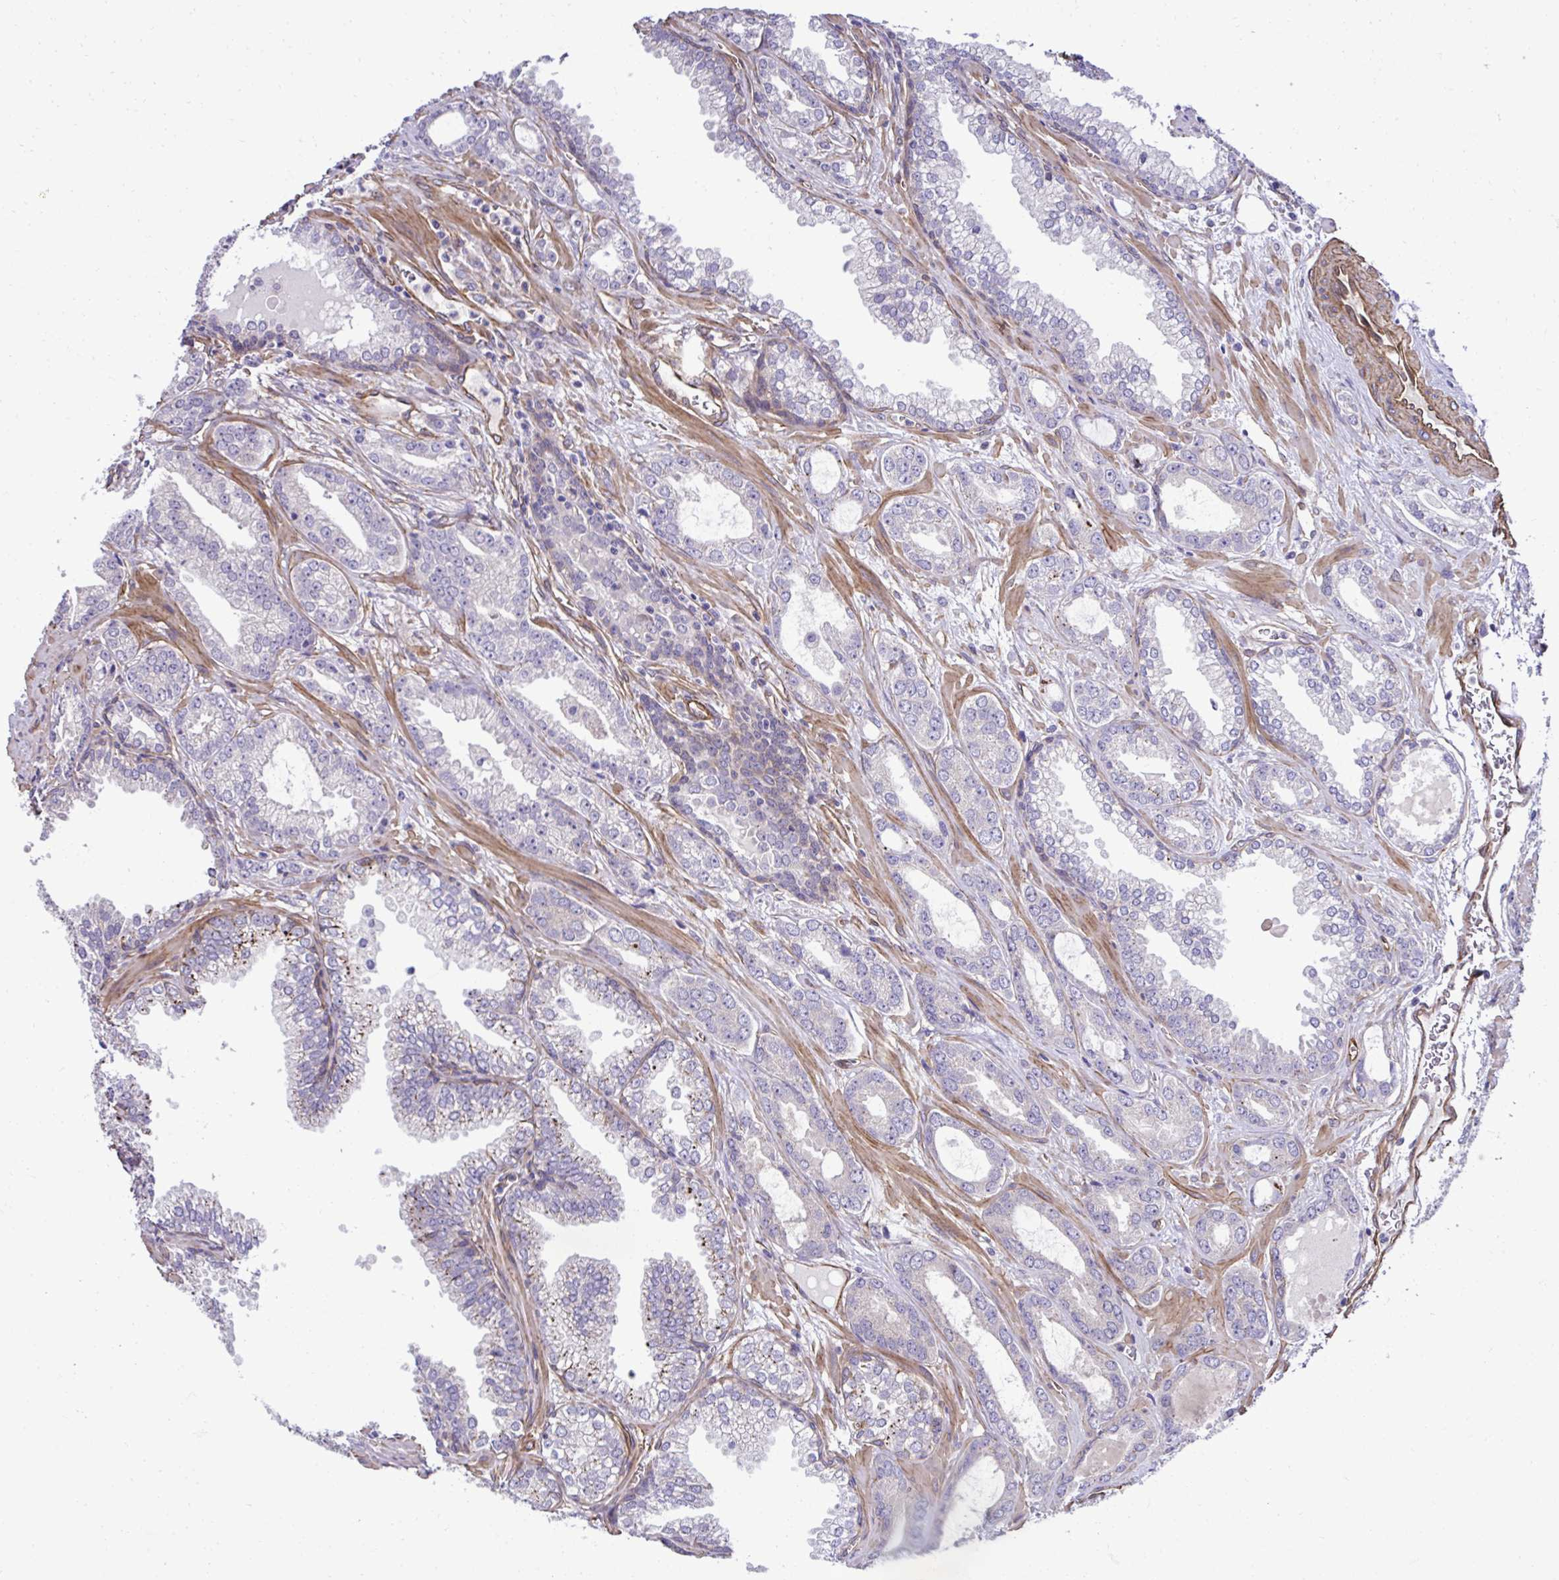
{"staining": {"intensity": "negative", "quantity": "none", "location": "none"}, "tissue": "prostate cancer", "cell_type": "Tumor cells", "image_type": "cancer", "snomed": [{"axis": "morphology", "description": "Adenocarcinoma, Medium grade"}, {"axis": "topography", "description": "Prostate"}], "caption": "Prostate cancer was stained to show a protein in brown. There is no significant expression in tumor cells. Brightfield microscopy of IHC stained with DAB (brown) and hematoxylin (blue), captured at high magnification.", "gene": "TRIM52", "patient": {"sex": "male", "age": 57}}